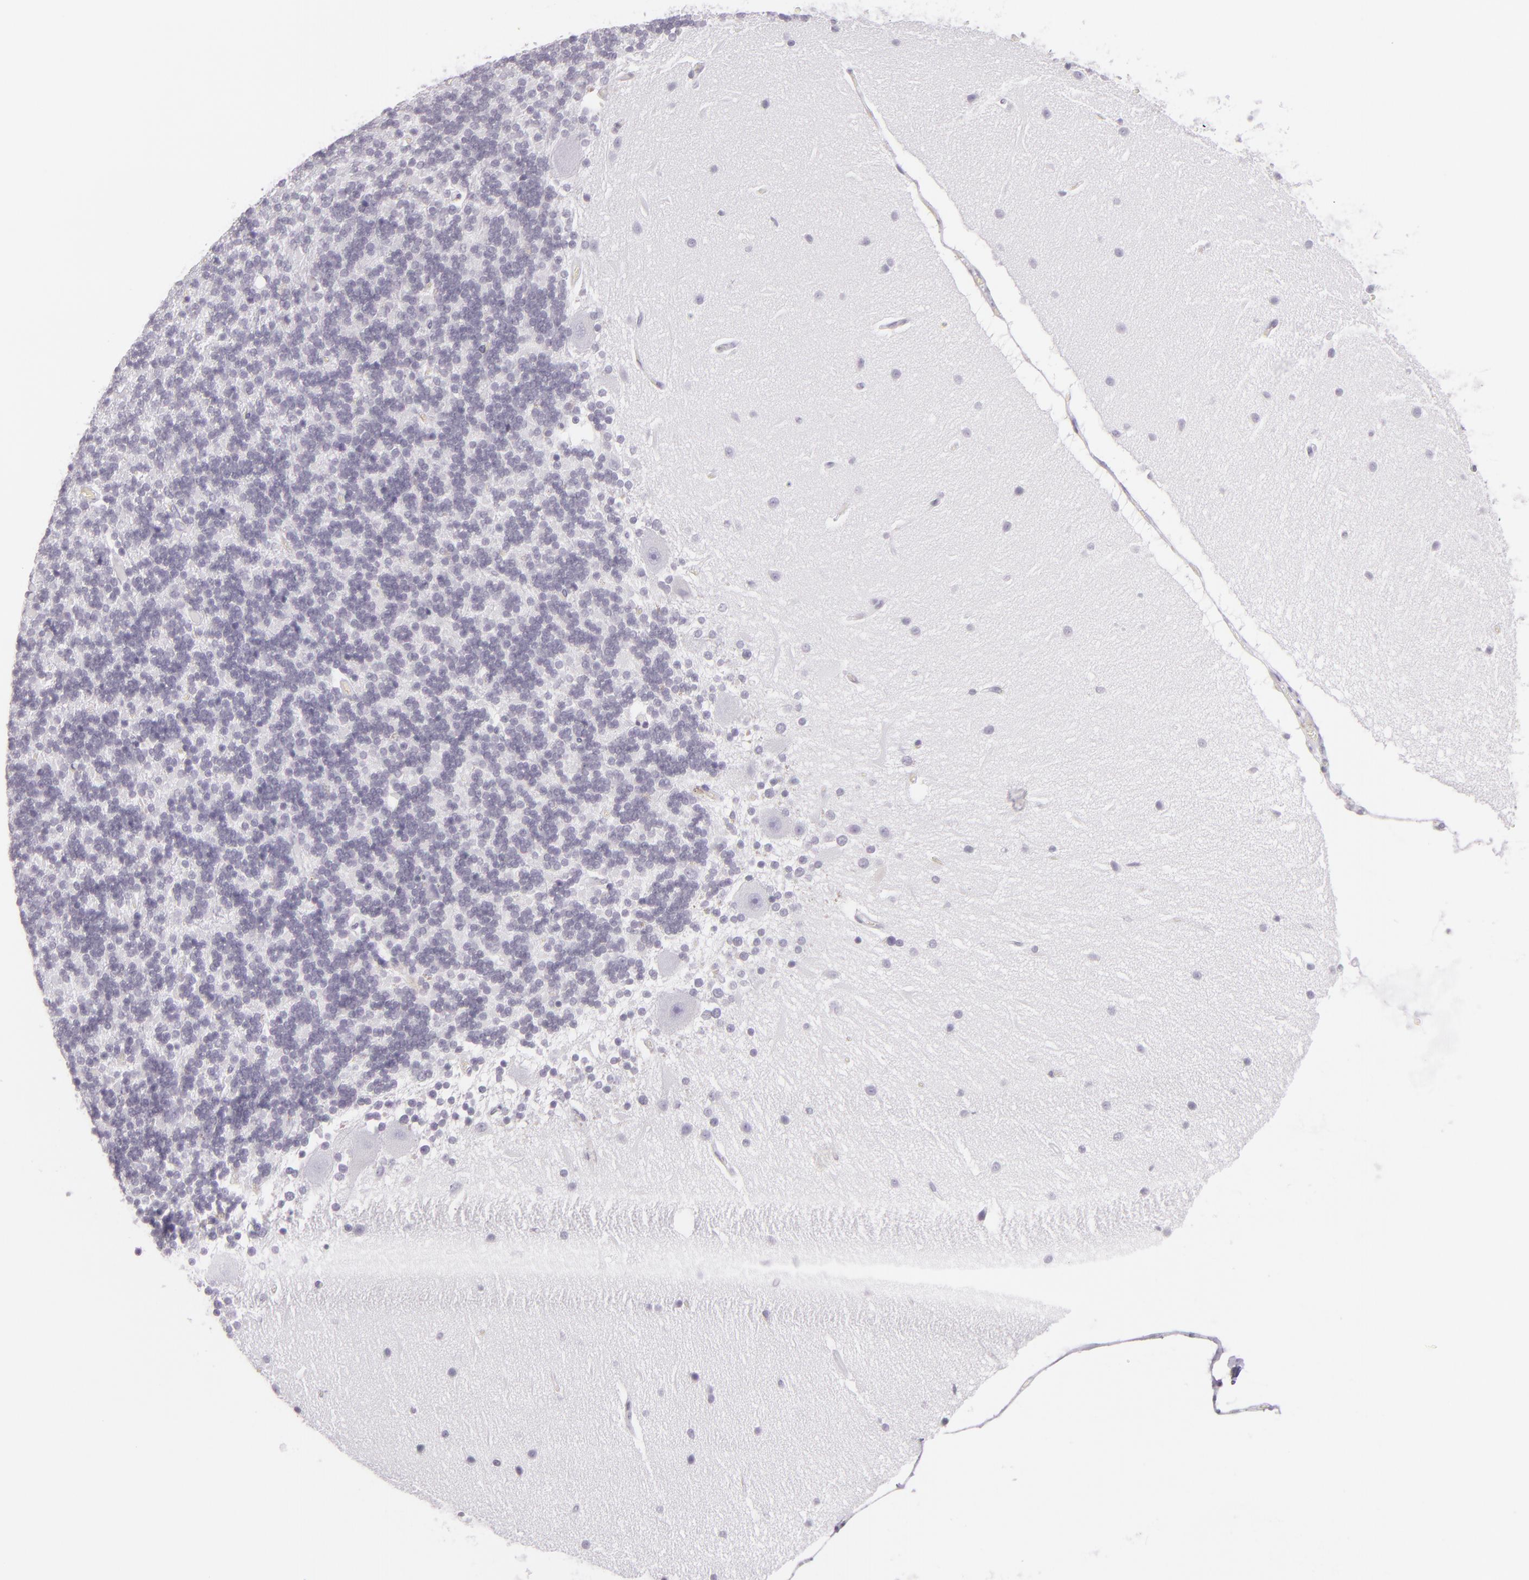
{"staining": {"intensity": "negative", "quantity": "none", "location": "none"}, "tissue": "cerebellum", "cell_type": "Cells in granular layer", "image_type": "normal", "snomed": [{"axis": "morphology", "description": "Normal tissue, NOS"}, {"axis": "topography", "description": "Cerebellum"}], "caption": "High magnification brightfield microscopy of unremarkable cerebellum stained with DAB (3,3'-diaminobenzidine) (brown) and counterstained with hematoxylin (blue): cells in granular layer show no significant expression.", "gene": "MCM3", "patient": {"sex": "female", "age": 54}}